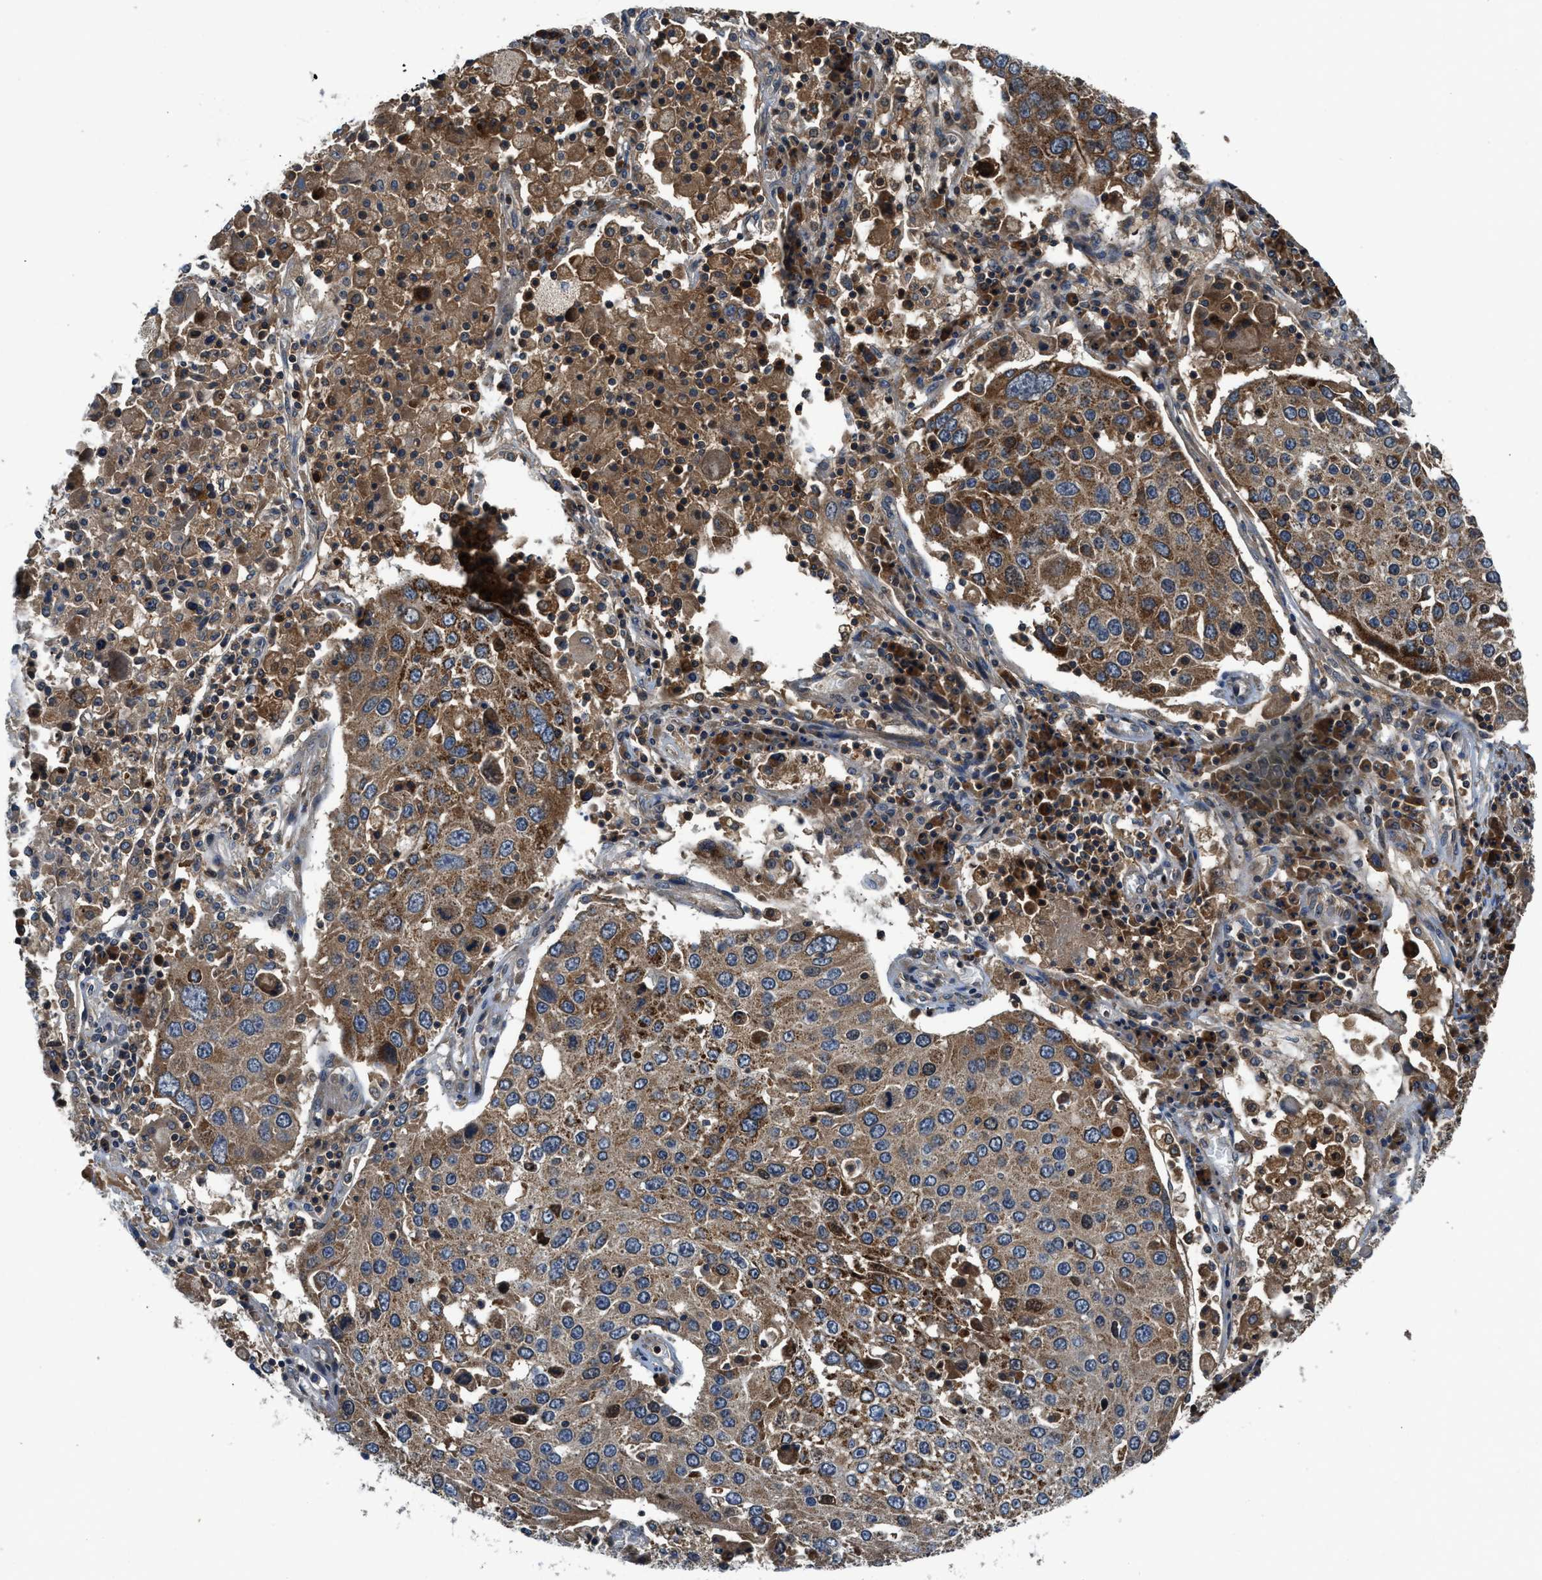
{"staining": {"intensity": "moderate", "quantity": ">75%", "location": "cytoplasmic/membranous"}, "tissue": "lung cancer", "cell_type": "Tumor cells", "image_type": "cancer", "snomed": [{"axis": "morphology", "description": "Squamous cell carcinoma, NOS"}, {"axis": "topography", "description": "Lung"}], "caption": "Tumor cells exhibit medium levels of moderate cytoplasmic/membranous positivity in approximately >75% of cells in human lung cancer.", "gene": "PAFAH2", "patient": {"sex": "male", "age": 65}}